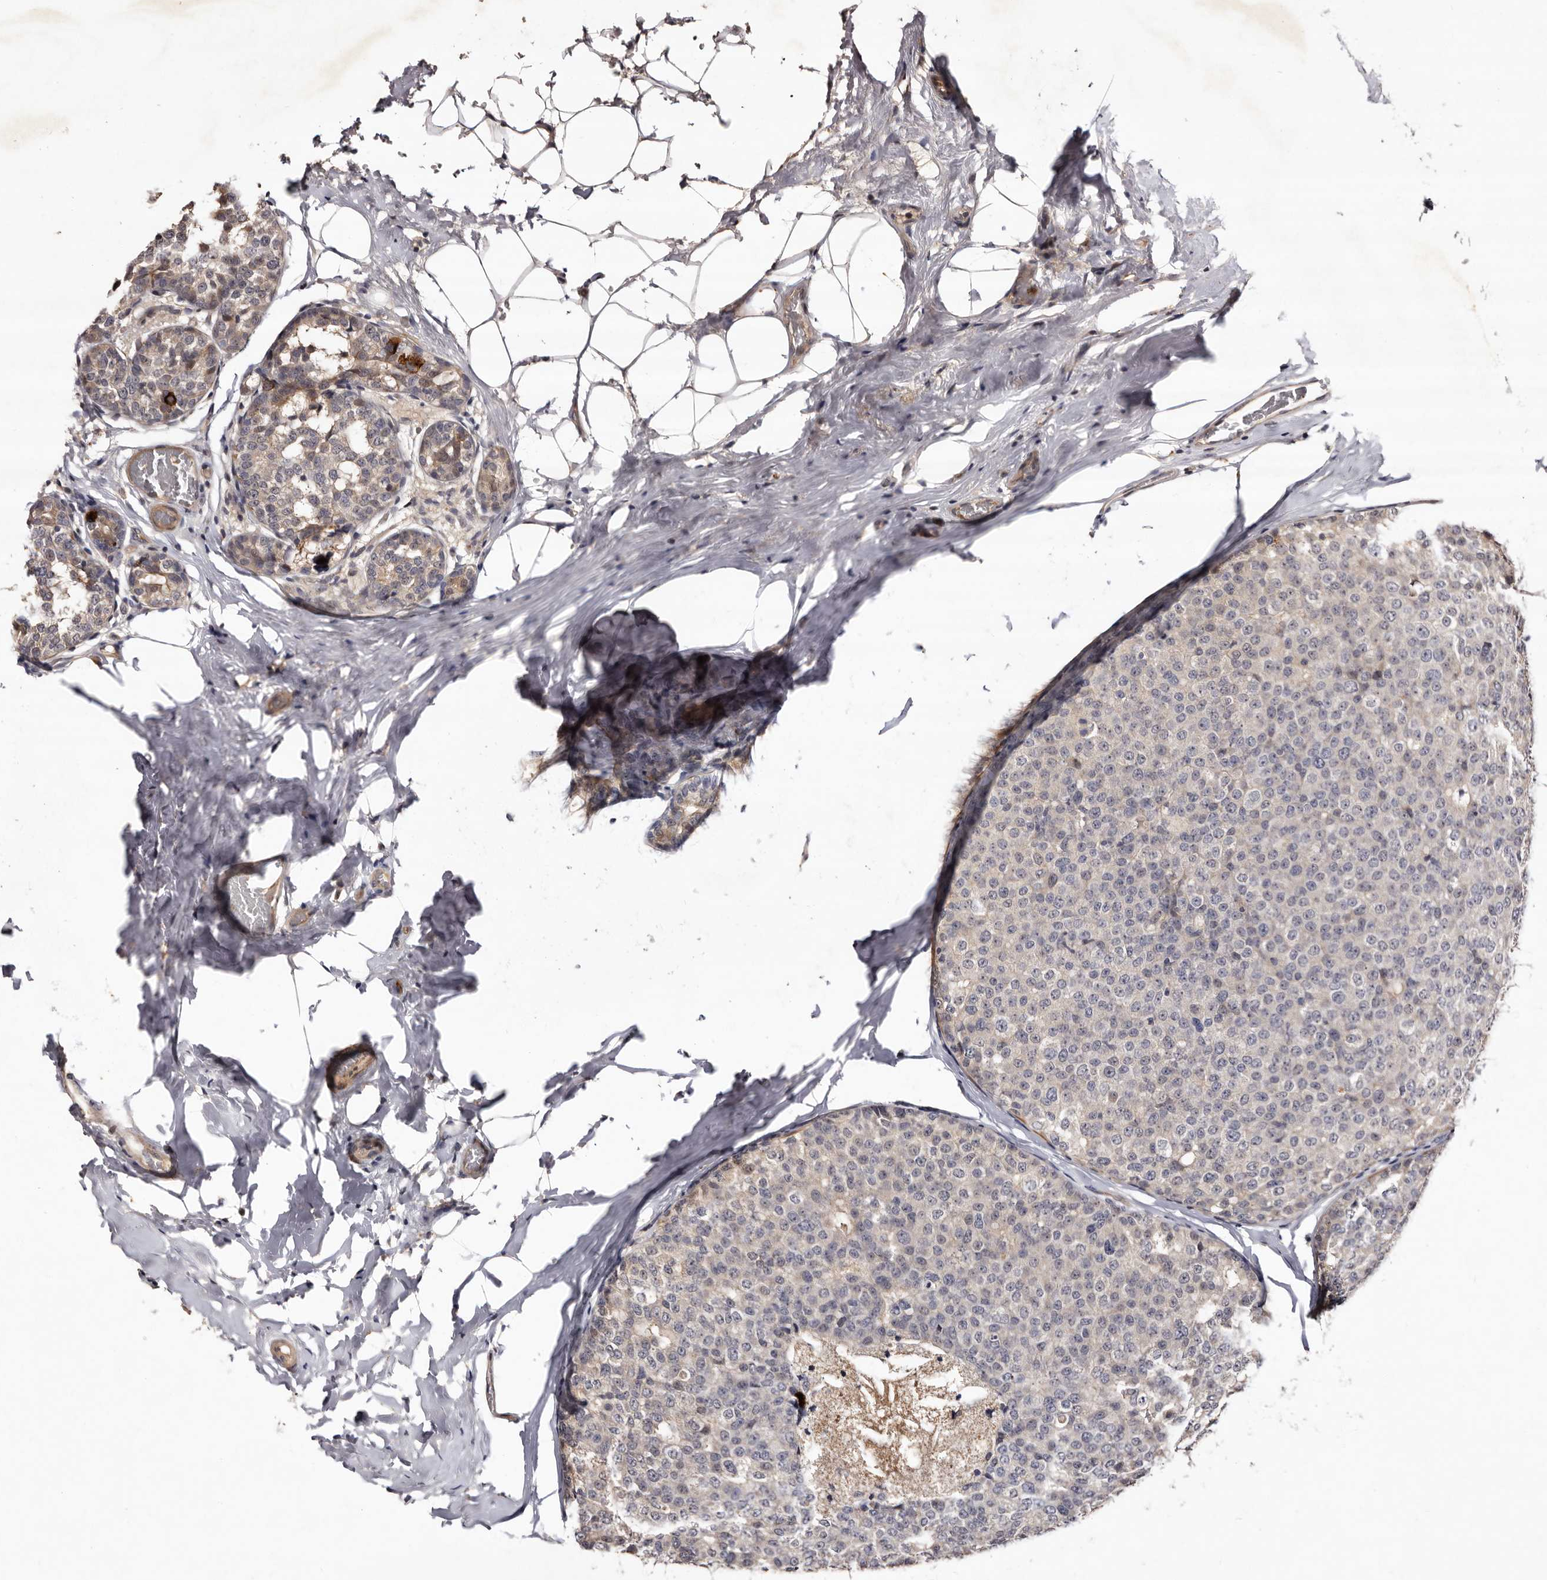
{"staining": {"intensity": "weak", "quantity": "<25%", "location": "cytoplasmic/membranous"}, "tissue": "breast cancer", "cell_type": "Tumor cells", "image_type": "cancer", "snomed": [{"axis": "morphology", "description": "Normal tissue, NOS"}, {"axis": "morphology", "description": "Duct carcinoma"}, {"axis": "topography", "description": "Breast"}], "caption": "IHC of breast cancer (infiltrating ductal carcinoma) demonstrates no staining in tumor cells.", "gene": "LANCL2", "patient": {"sex": "female", "age": 43}}